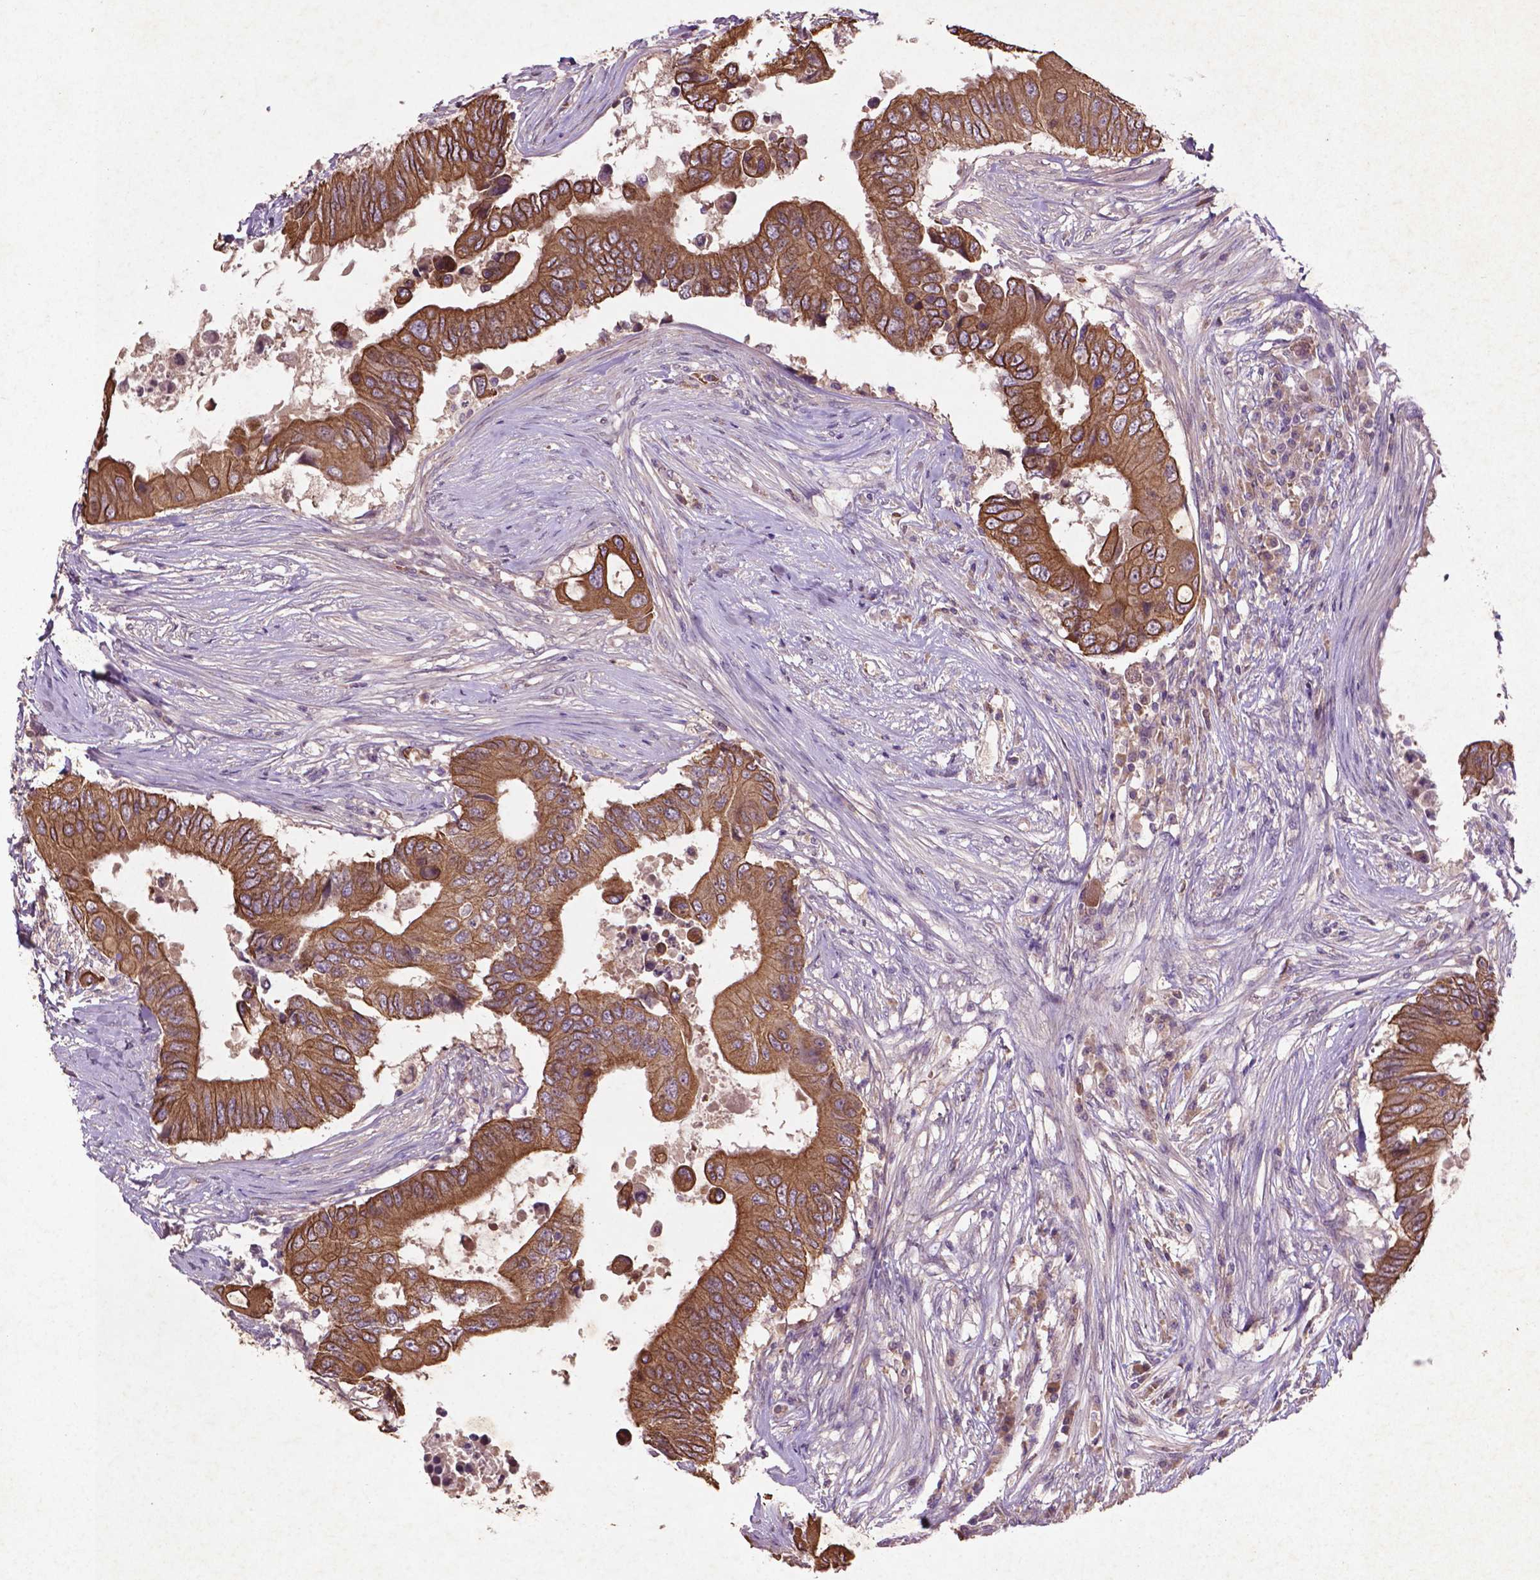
{"staining": {"intensity": "moderate", "quantity": ">75%", "location": "cytoplasmic/membranous"}, "tissue": "colorectal cancer", "cell_type": "Tumor cells", "image_type": "cancer", "snomed": [{"axis": "morphology", "description": "Adenocarcinoma, NOS"}, {"axis": "topography", "description": "Colon"}], "caption": "Colorectal adenocarcinoma tissue exhibits moderate cytoplasmic/membranous positivity in approximately >75% of tumor cells The staining is performed using DAB brown chromogen to label protein expression. The nuclei are counter-stained blue using hematoxylin.", "gene": "COQ2", "patient": {"sex": "male", "age": 71}}